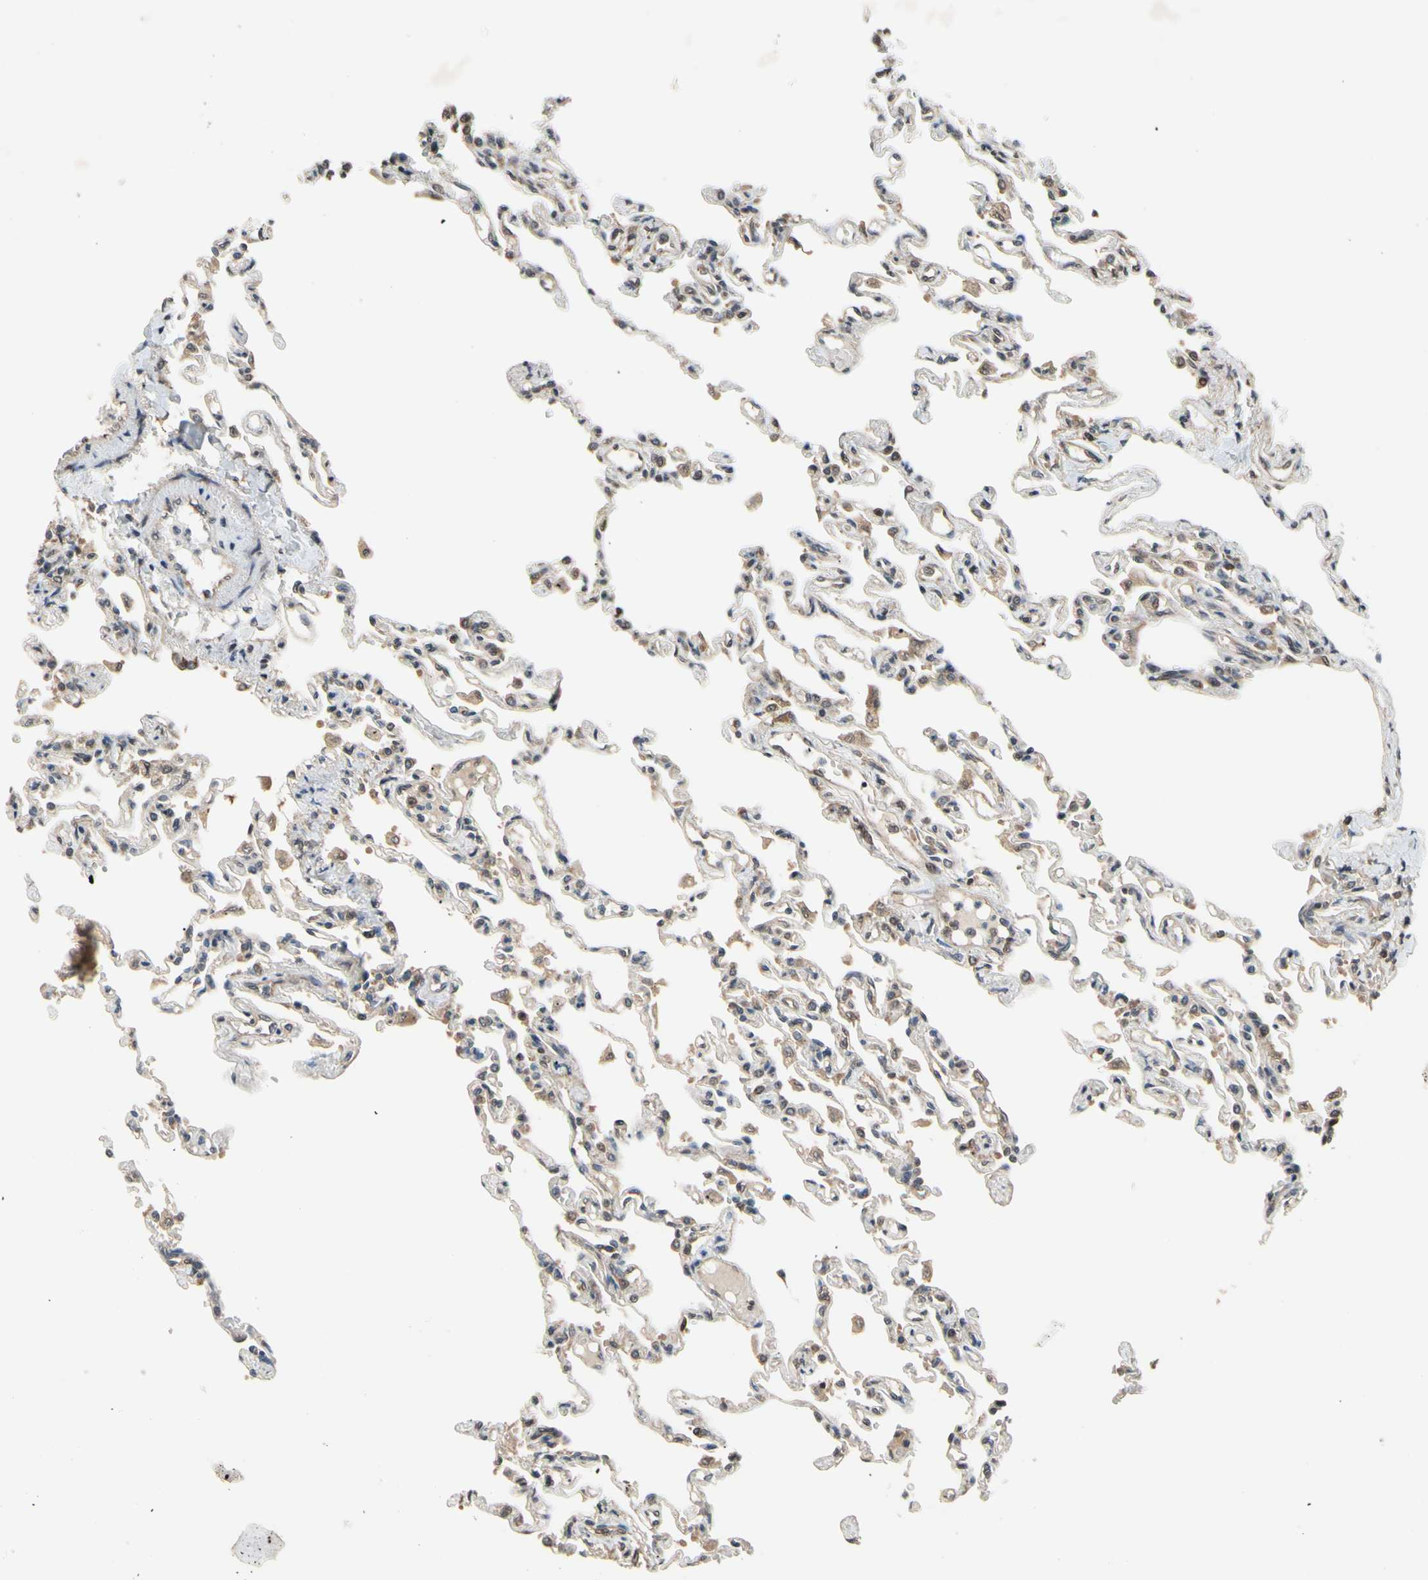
{"staining": {"intensity": "moderate", "quantity": "25%-75%", "location": "cytoplasmic/membranous"}, "tissue": "lung", "cell_type": "Alveolar cells", "image_type": "normal", "snomed": [{"axis": "morphology", "description": "Normal tissue, NOS"}, {"axis": "topography", "description": "Lung"}], "caption": "Benign lung reveals moderate cytoplasmic/membranous staining in approximately 25%-75% of alveolar cells.", "gene": "TMEM230", "patient": {"sex": "male", "age": 21}}